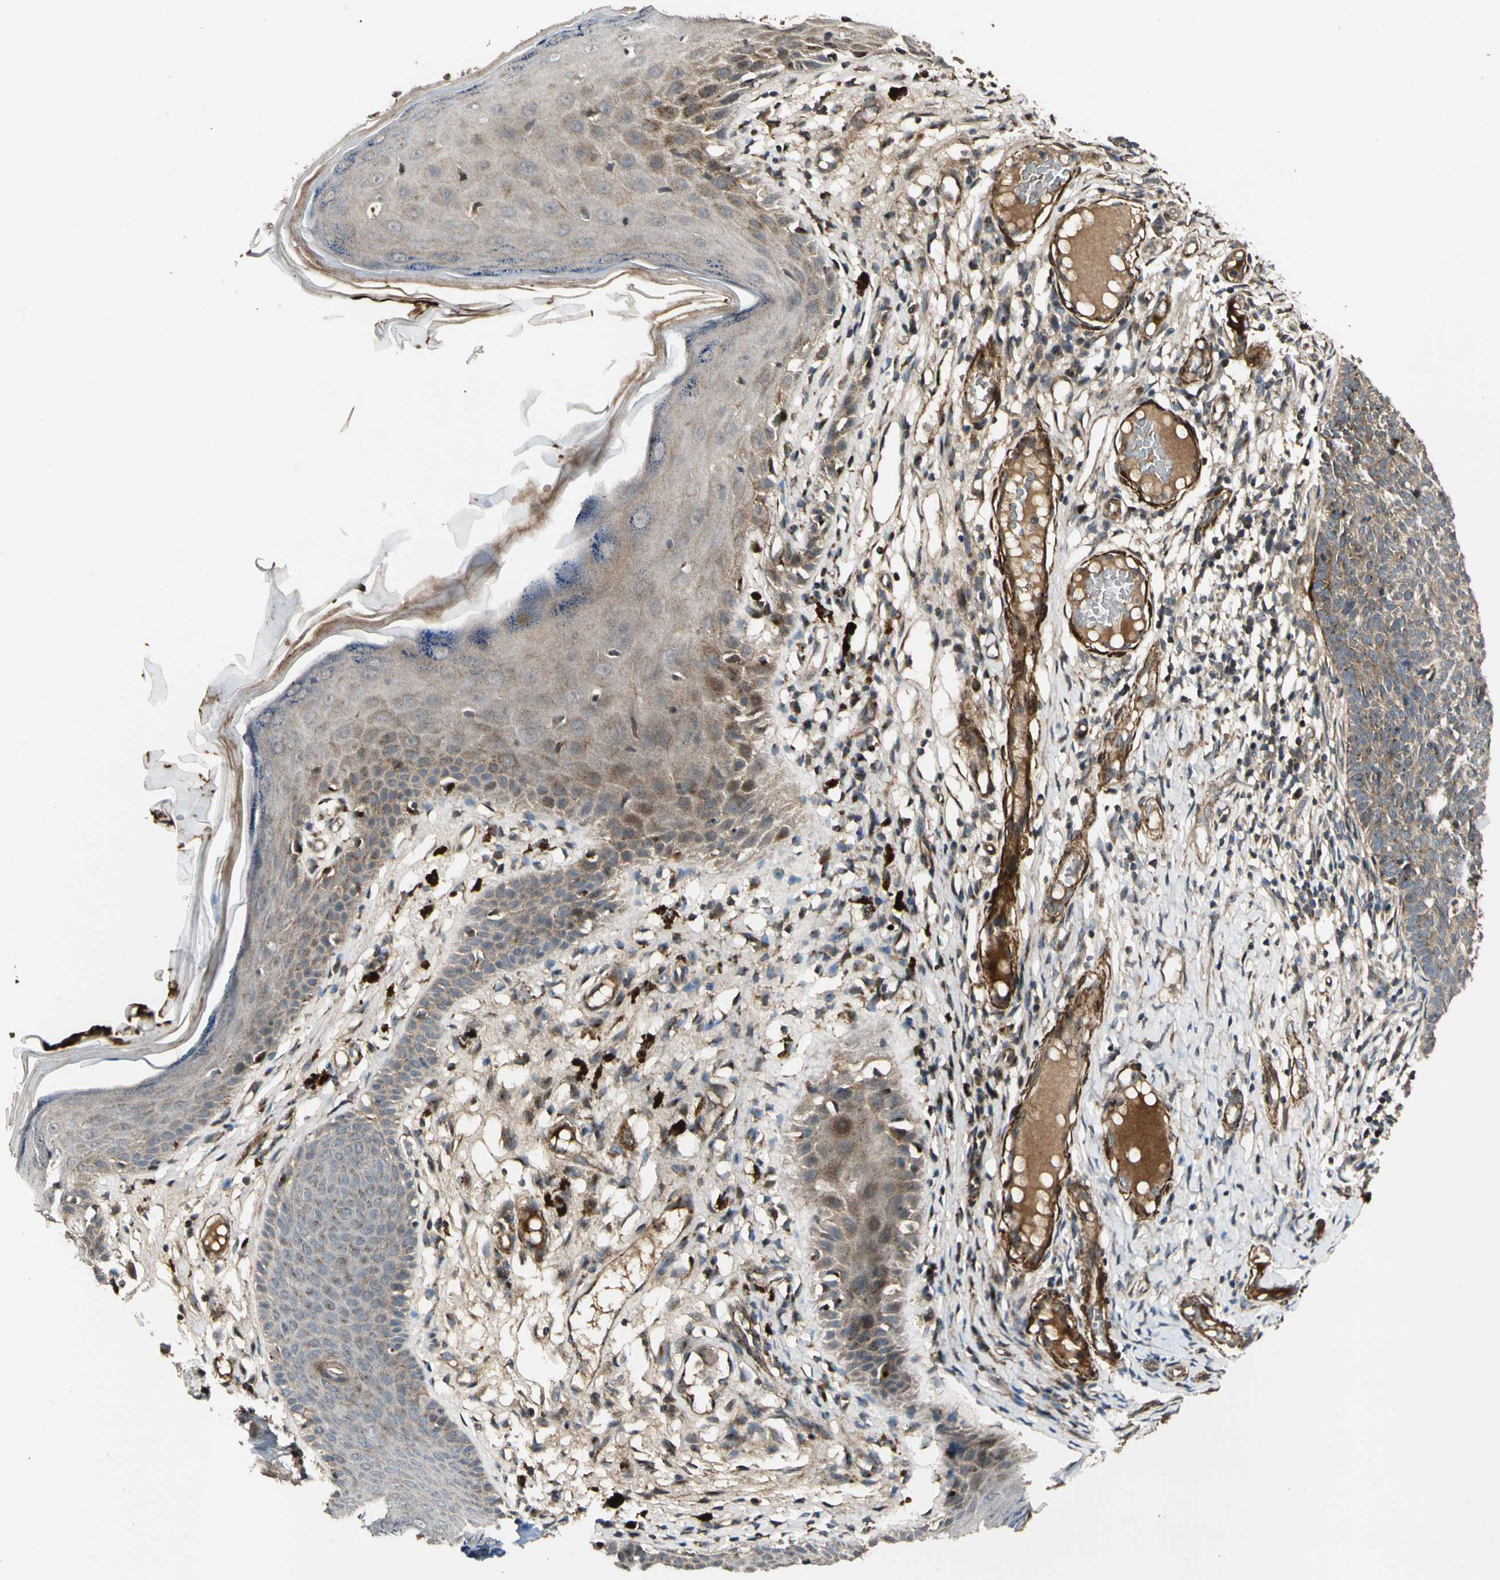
{"staining": {"intensity": "moderate", "quantity": ">75%", "location": "cytoplasmic/membranous"}, "tissue": "skin cancer", "cell_type": "Tumor cells", "image_type": "cancer", "snomed": [{"axis": "morphology", "description": "Normal tissue, NOS"}, {"axis": "morphology", "description": "Basal cell carcinoma"}, {"axis": "topography", "description": "Skin"}], "caption": "Brown immunohistochemical staining in basal cell carcinoma (skin) shows moderate cytoplasmic/membranous expression in about >75% of tumor cells.", "gene": "GCK", "patient": {"sex": "male", "age": 87}}